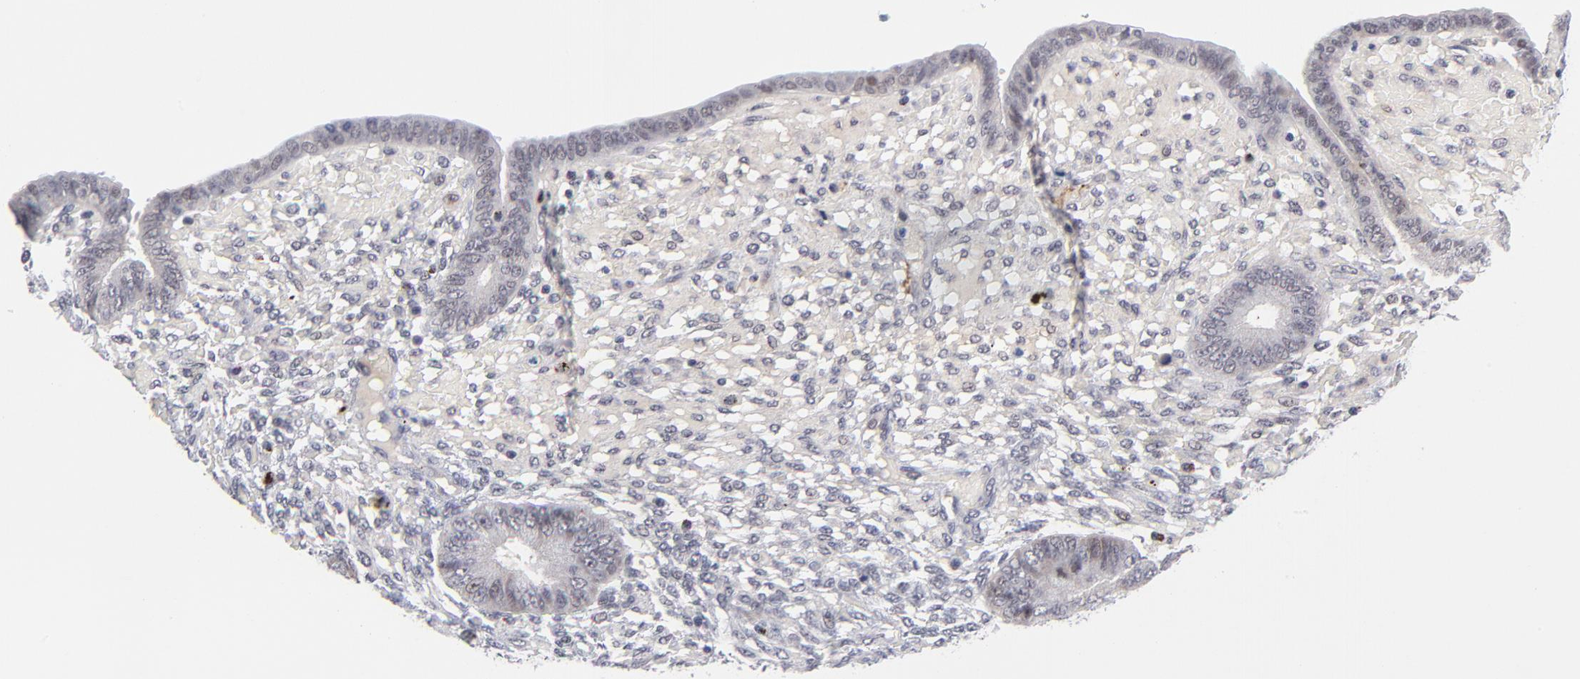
{"staining": {"intensity": "negative", "quantity": "none", "location": "none"}, "tissue": "endometrium", "cell_type": "Cells in endometrial stroma", "image_type": "normal", "snomed": [{"axis": "morphology", "description": "Normal tissue, NOS"}, {"axis": "topography", "description": "Endometrium"}], "caption": "Cells in endometrial stroma are negative for protein expression in normal human endometrium. The staining is performed using DAB (3,3'-diaminobenzidine) brown chromogen with nuclei counter-stained in using hematoxylin.", "gene": "WSB1", "patient": {"sex": "female", "age": 42}}